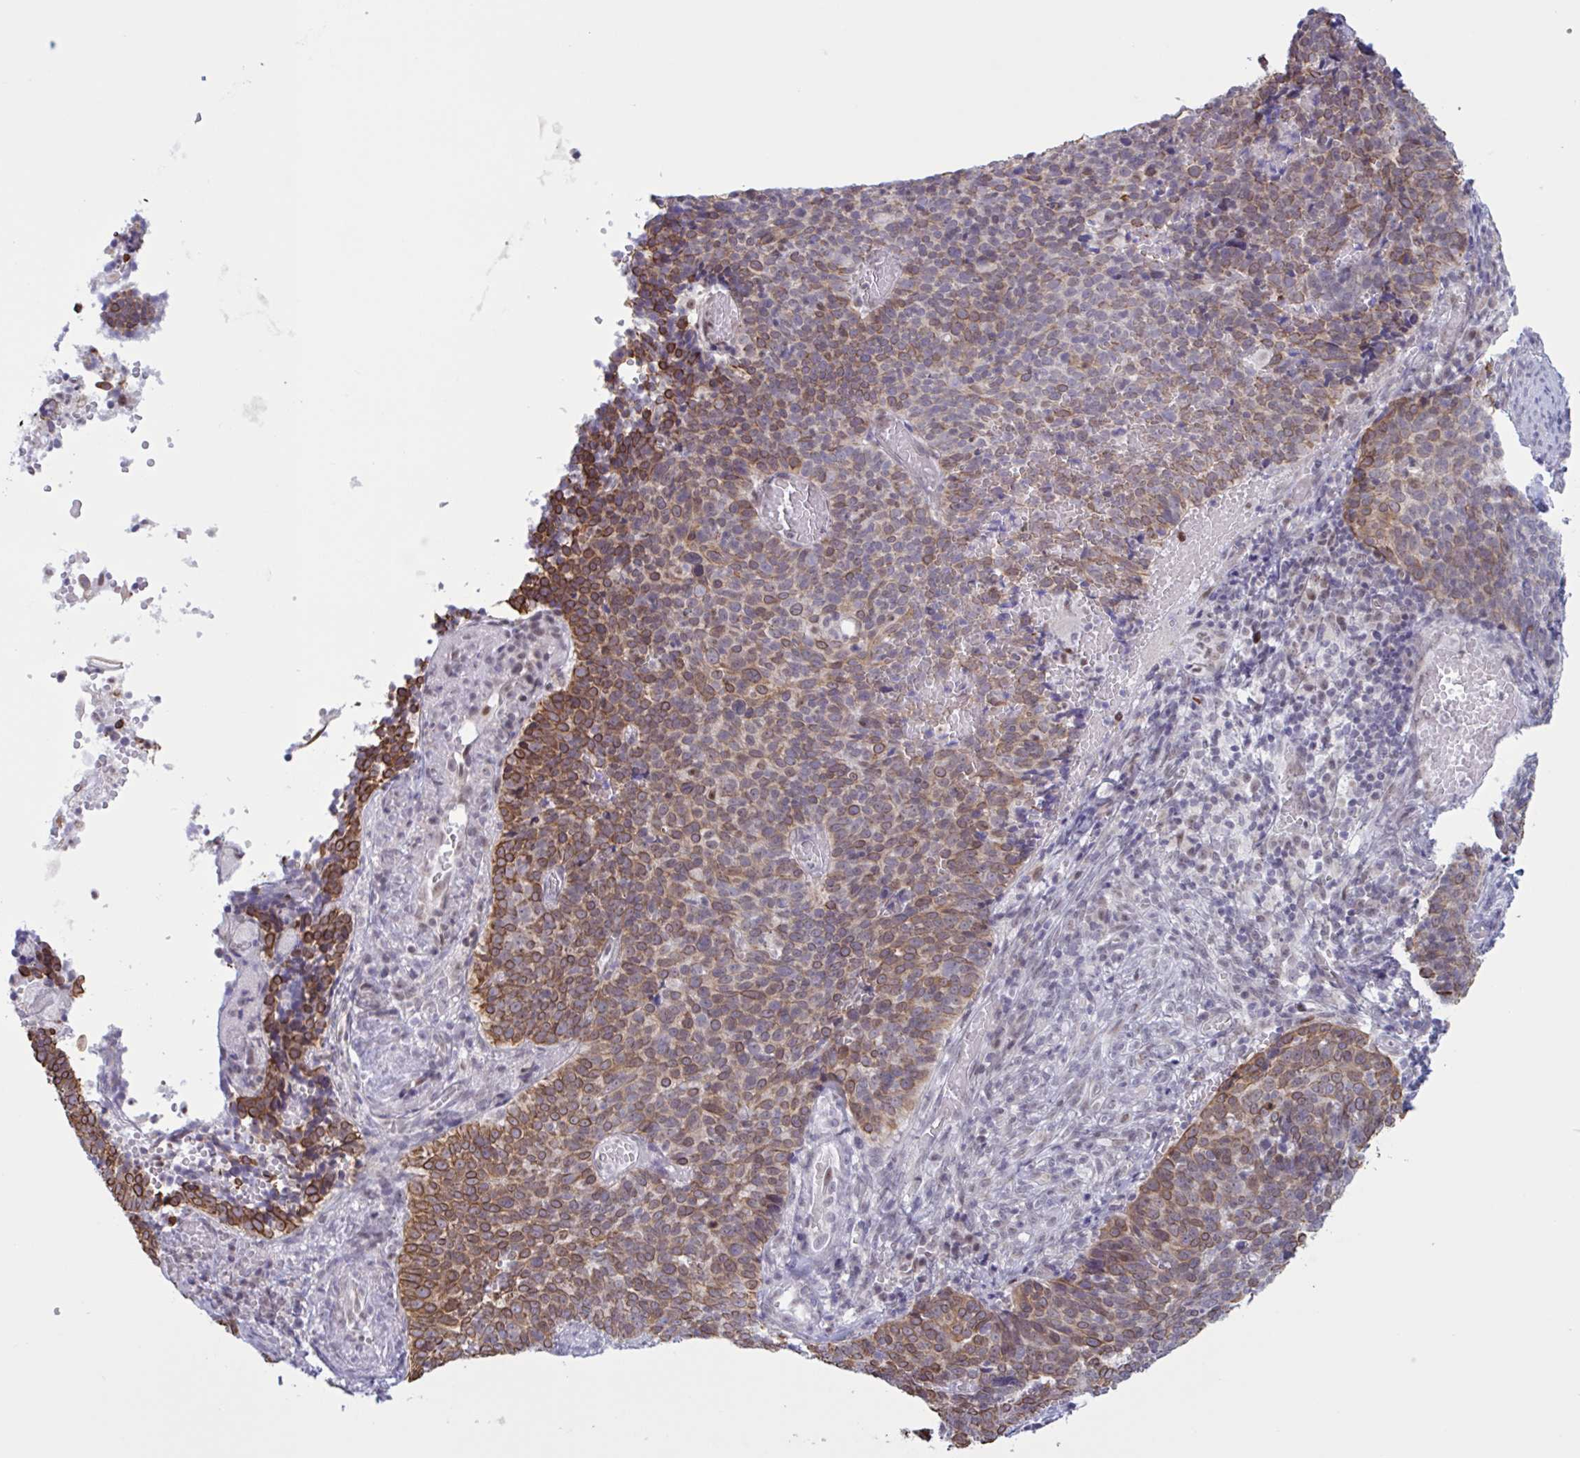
{"staining": {"intensity": "moderate", "quantity": ">75%", "location": "cytoplasmic/membranous"}, "tissue": "cervical cancer", "cell_type": "Tumor cells", "image_type": "cancer", "snomed": [{"axis": "morphology", "description": "Normal tissue, NOS"}, {"axis": "morphology", "description": "Squamous cell carcinoma, NOS"}, {"axis": "topography", "description": "Cervix"}], "caption": "The immunohistochemical stain labels moderate cytoplasmic/membranous positivity in tumor cells of squamous cell carcinoma (cervical) tissue.", "gene": "PRMT6", "patient": {"sex": "female", "age": 39}}